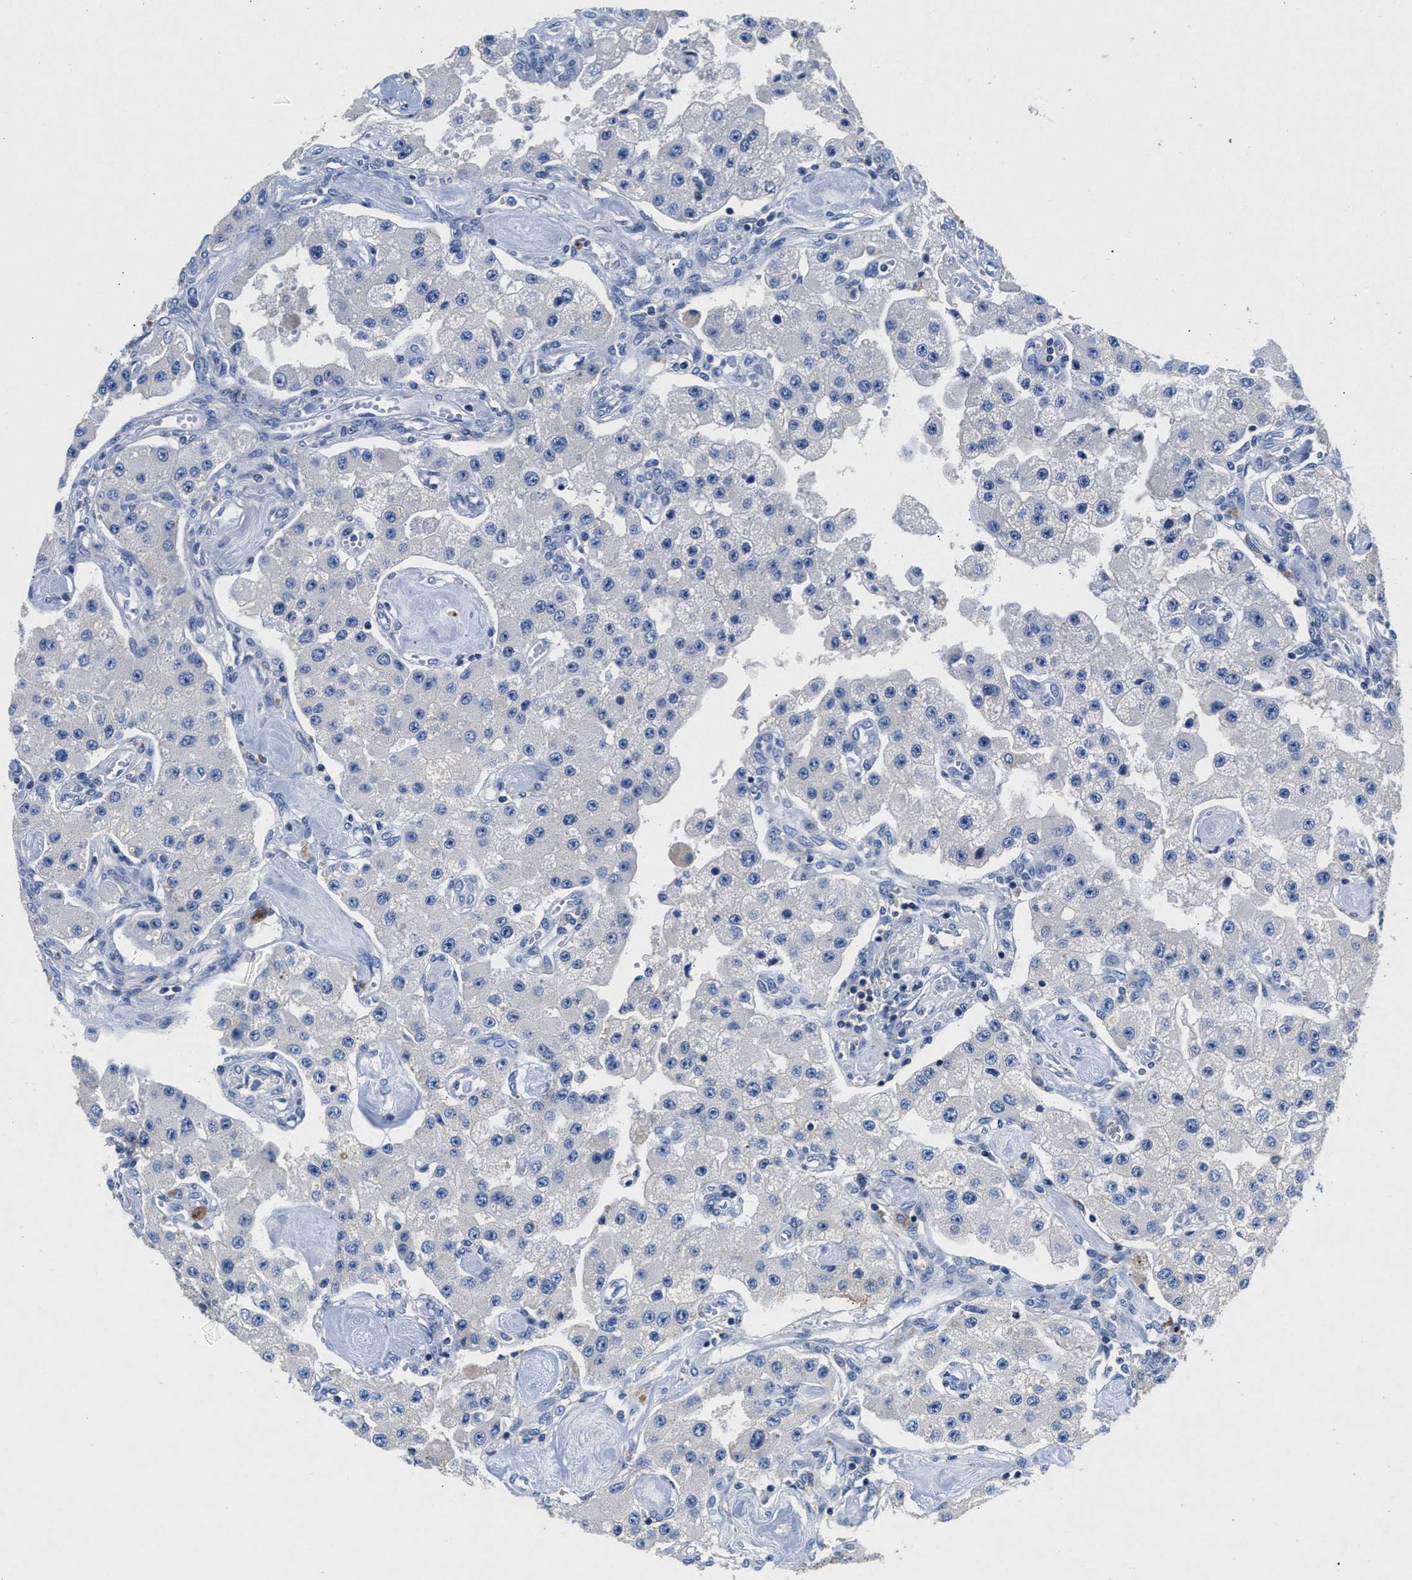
{"staining": {"intensity": "negative", "quantity": "none", "location": "none"}, "tissue": "carcinoid", "cell_type": "Tumor cells", "image_type": "cancer", "snomed": [{"axis": "morphology", "description": "Carcinoid, malignant, NOS"}, {"axis": "topography", "description": "Pancreas"}], "caption": "This is an IHC histopathology image of carcinoid. There is no staining in tumor cells.", "gene": "GNAI3", "patient": {"sex": "male", "age": 41}}